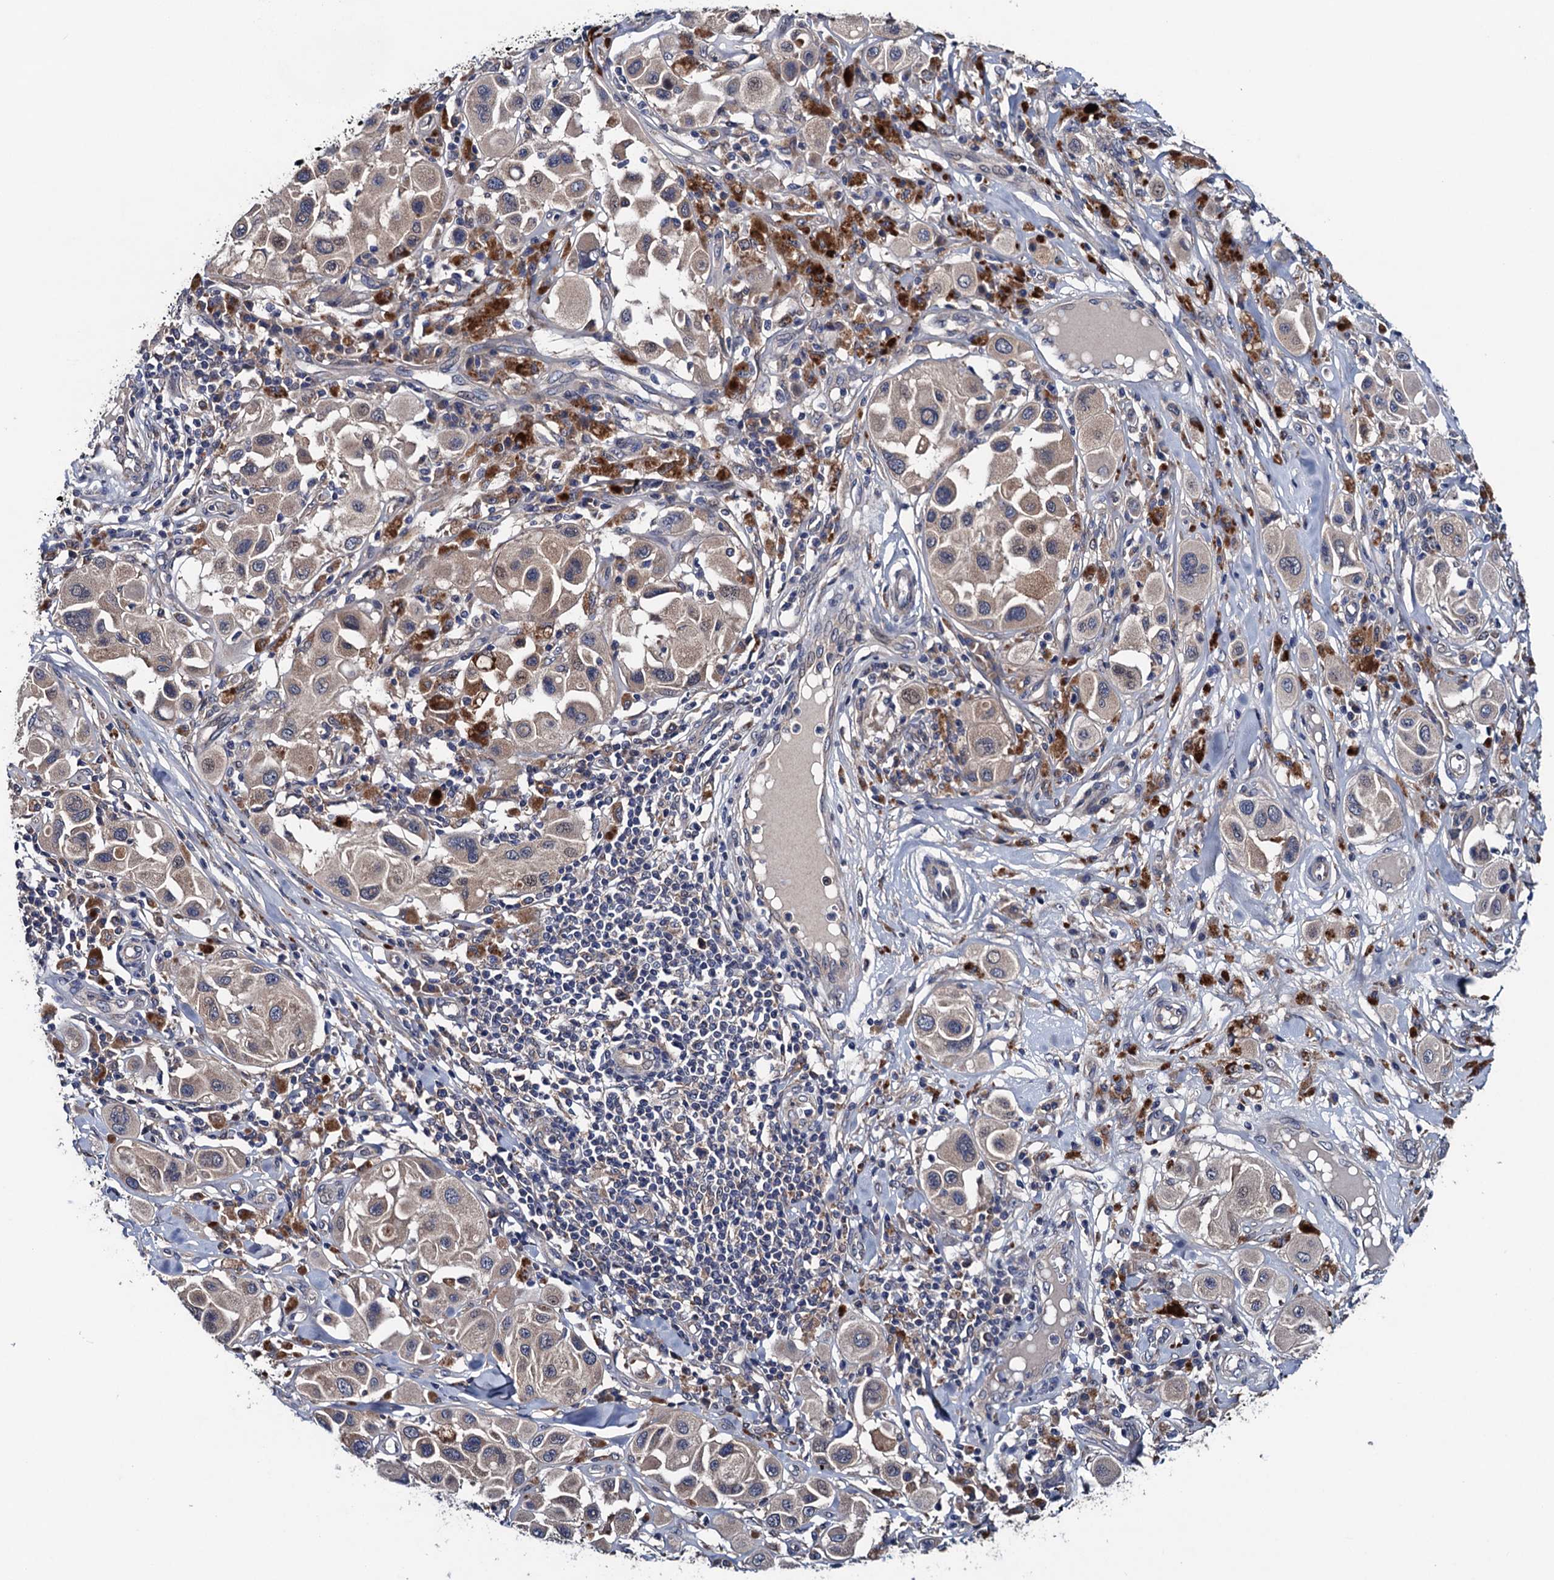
{"staining": {"intensity": "moderate", "quantity": "<25%", "location": "cytoplasmic/membranous"}, "tissue": "melanoma", "cell_type": "Tumor cells", "image_type": "cancer", "snomed": [{"axis": "morphology", "description": "Malignant melanoma, Metastatic site"}, {"axis": "topography", "description": "Skin"}], "caption": "This micrograph demonstrates IHC staining of human malignant melanoma (metastatic site), with low moderate cytoplasmic/membranous positivity in about <25% of tumor cells.", "gene": "BLTP3B", "patient": {"sex": "male", "age": 41}}